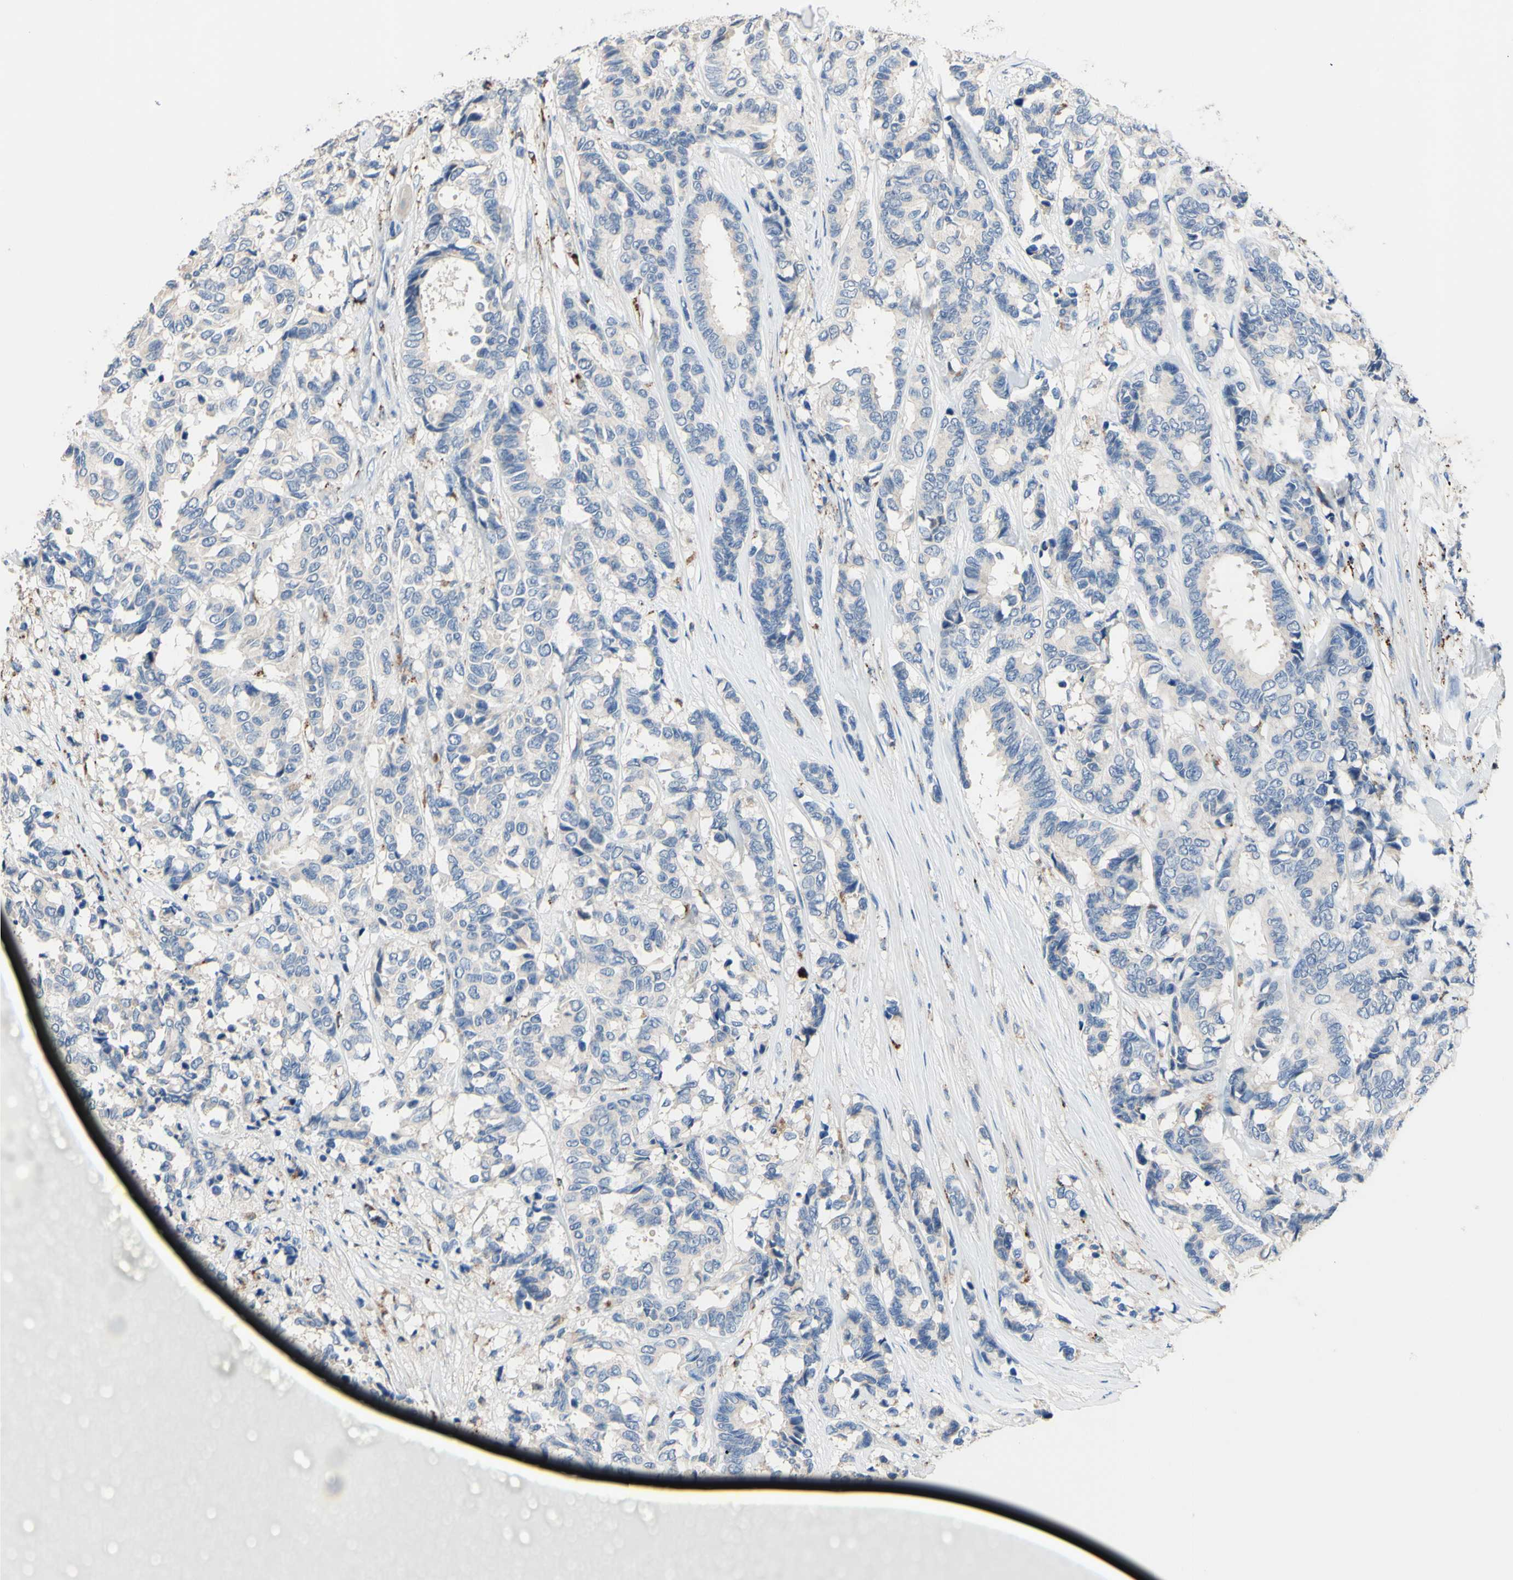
{"staining": {"intensity": "weak", "quantity": ">75%", "location": "cytoplasmic/membranous"}, "tissue": "breast cancer", "cell_type": "Tumor cells", "image_type": "cancer", "snomed": [{"axis": "morphology", "description": "Duct carcinoma"}, {"axis": "topography", "description": "Breast"}], "caption": "Immunohistochemistry (DAB) staining of breast infiltrating ductal carcinoma demonstrates weak cytoplasmic/membranous protein positivity in about >75% of tumor cells.", "gene": "CDON", "patient": {"sex": "female", "age": 87}}